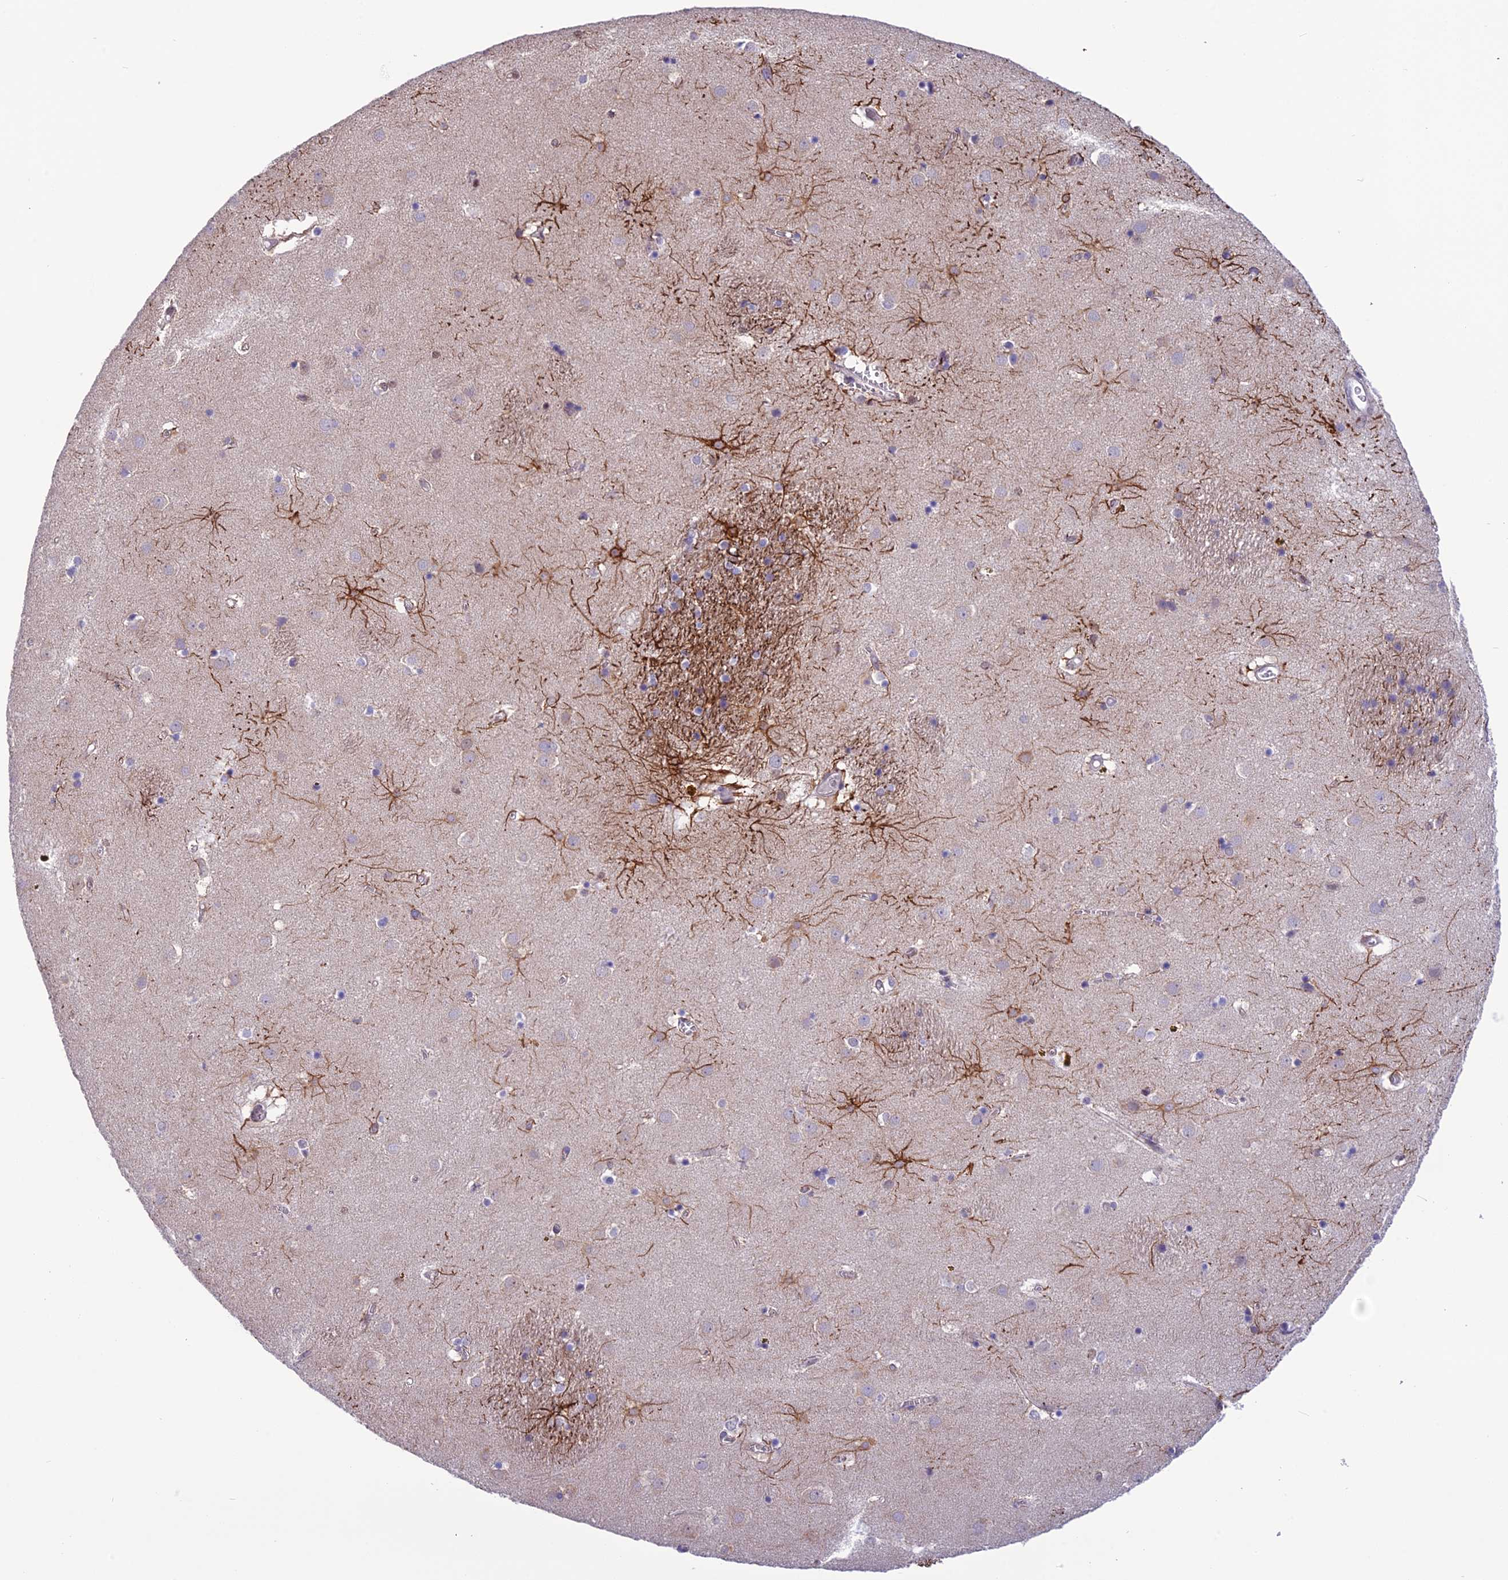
{"staining": {"intensity": "negative", "quantity": "none", "location": "none"}, "tissue": "caudate", "cell_type": "Glial cells", "image_type": "normal", "snomed": [{"axis": "morphology", "description": "Normal tissue, NOS"}, {"axis": "topography", "description": "Lateral ventricle wall"}], "caption": "The immunohistochemistry photomicrograph has no significant expression in glial cells of caudate.", "gene": "MIS12", "patient": {"sex": "male", "age": 70}}